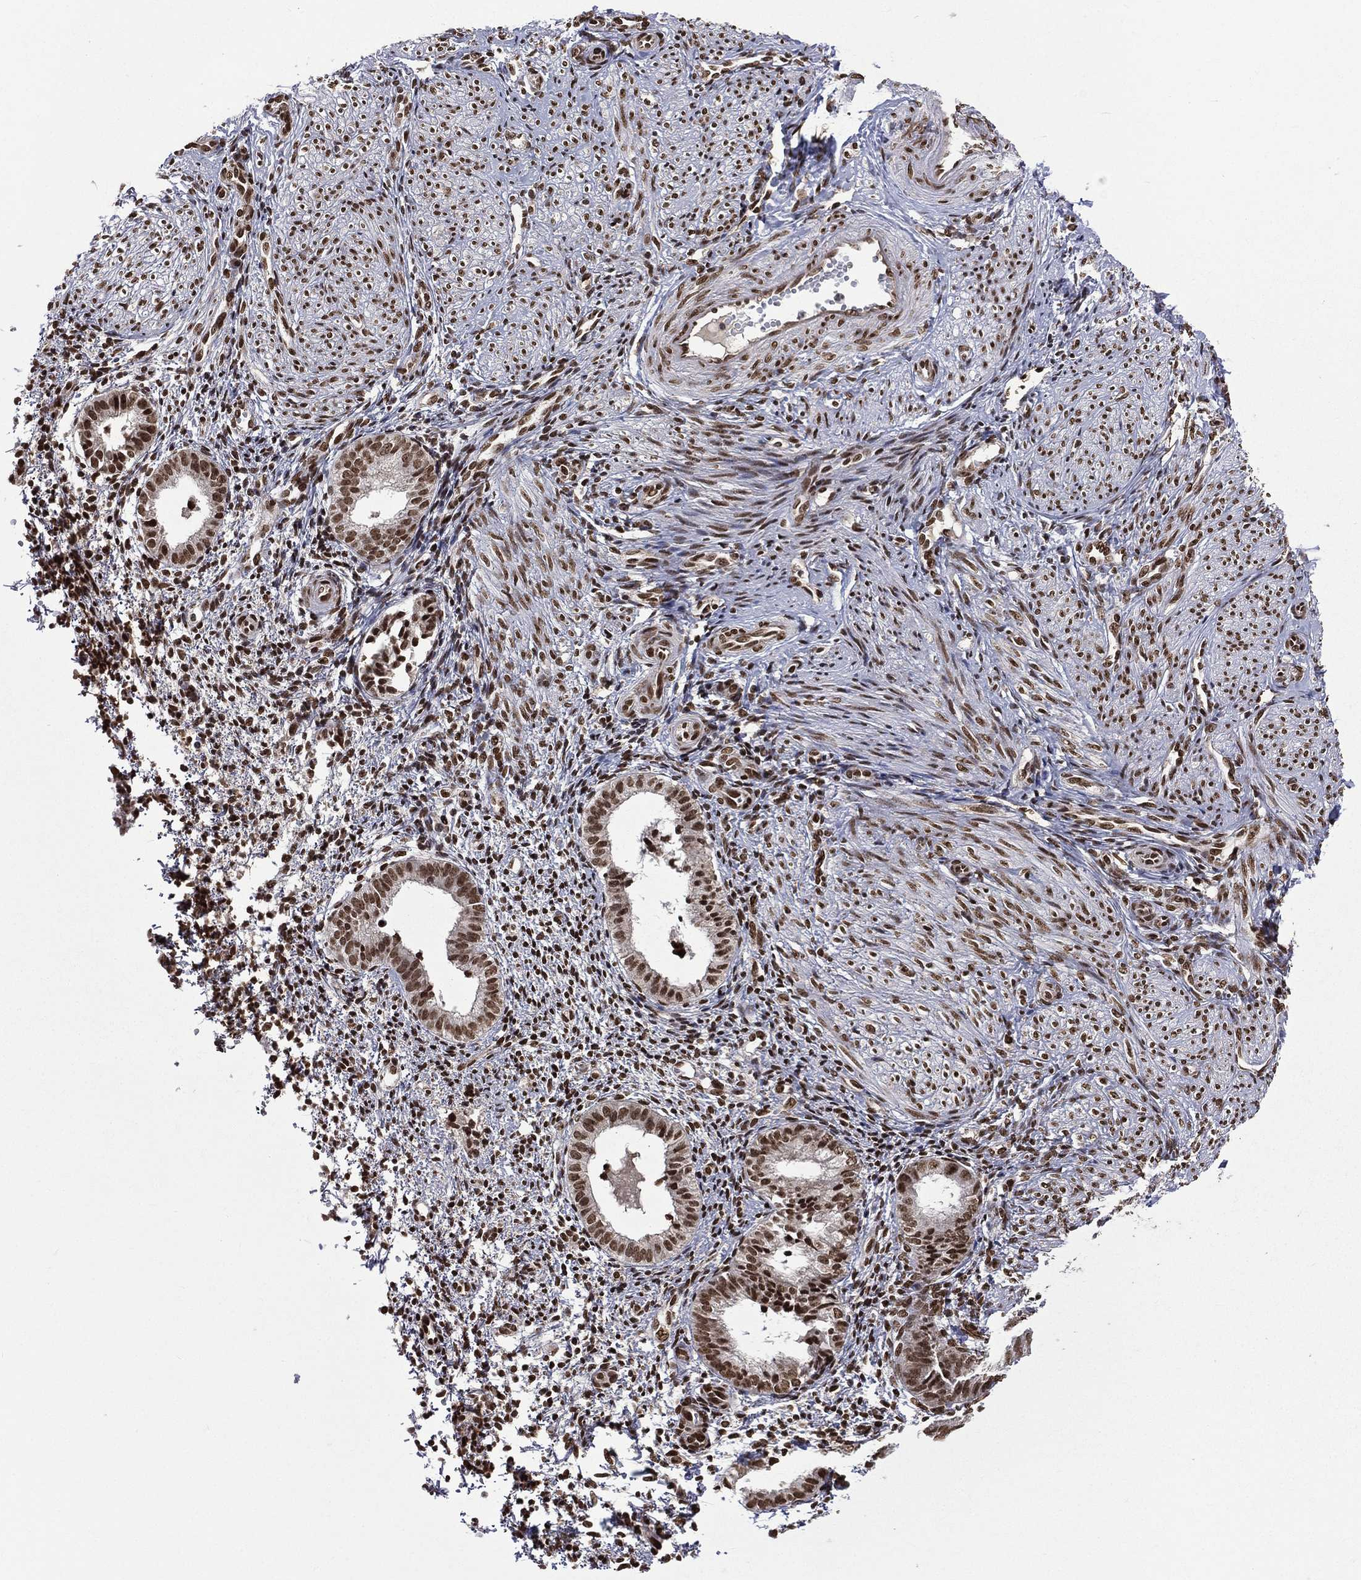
{"staining": {"intensity": "strong", "quantity": ">75%", "location": "nuclear"}, "tissue": "endometrium", "cell_type": "Cells in endometrial stroma", "image_type": "normal", "snomed": [{"axis": "morphology", "description": "Normal tissue, NOS"}, {"axis": "topography", "description": "Endometrium"}], "caption": "High-power microscopy captured an immunohistochemistry (IHC) histopathology image of normal endometrium, revealing strong nuclear staining in about >75% of cells in endometrial stroma. Nuclei are stained in blue.", "gene": "C5orf24", "patient": {"sex": "female", "age": 47}}